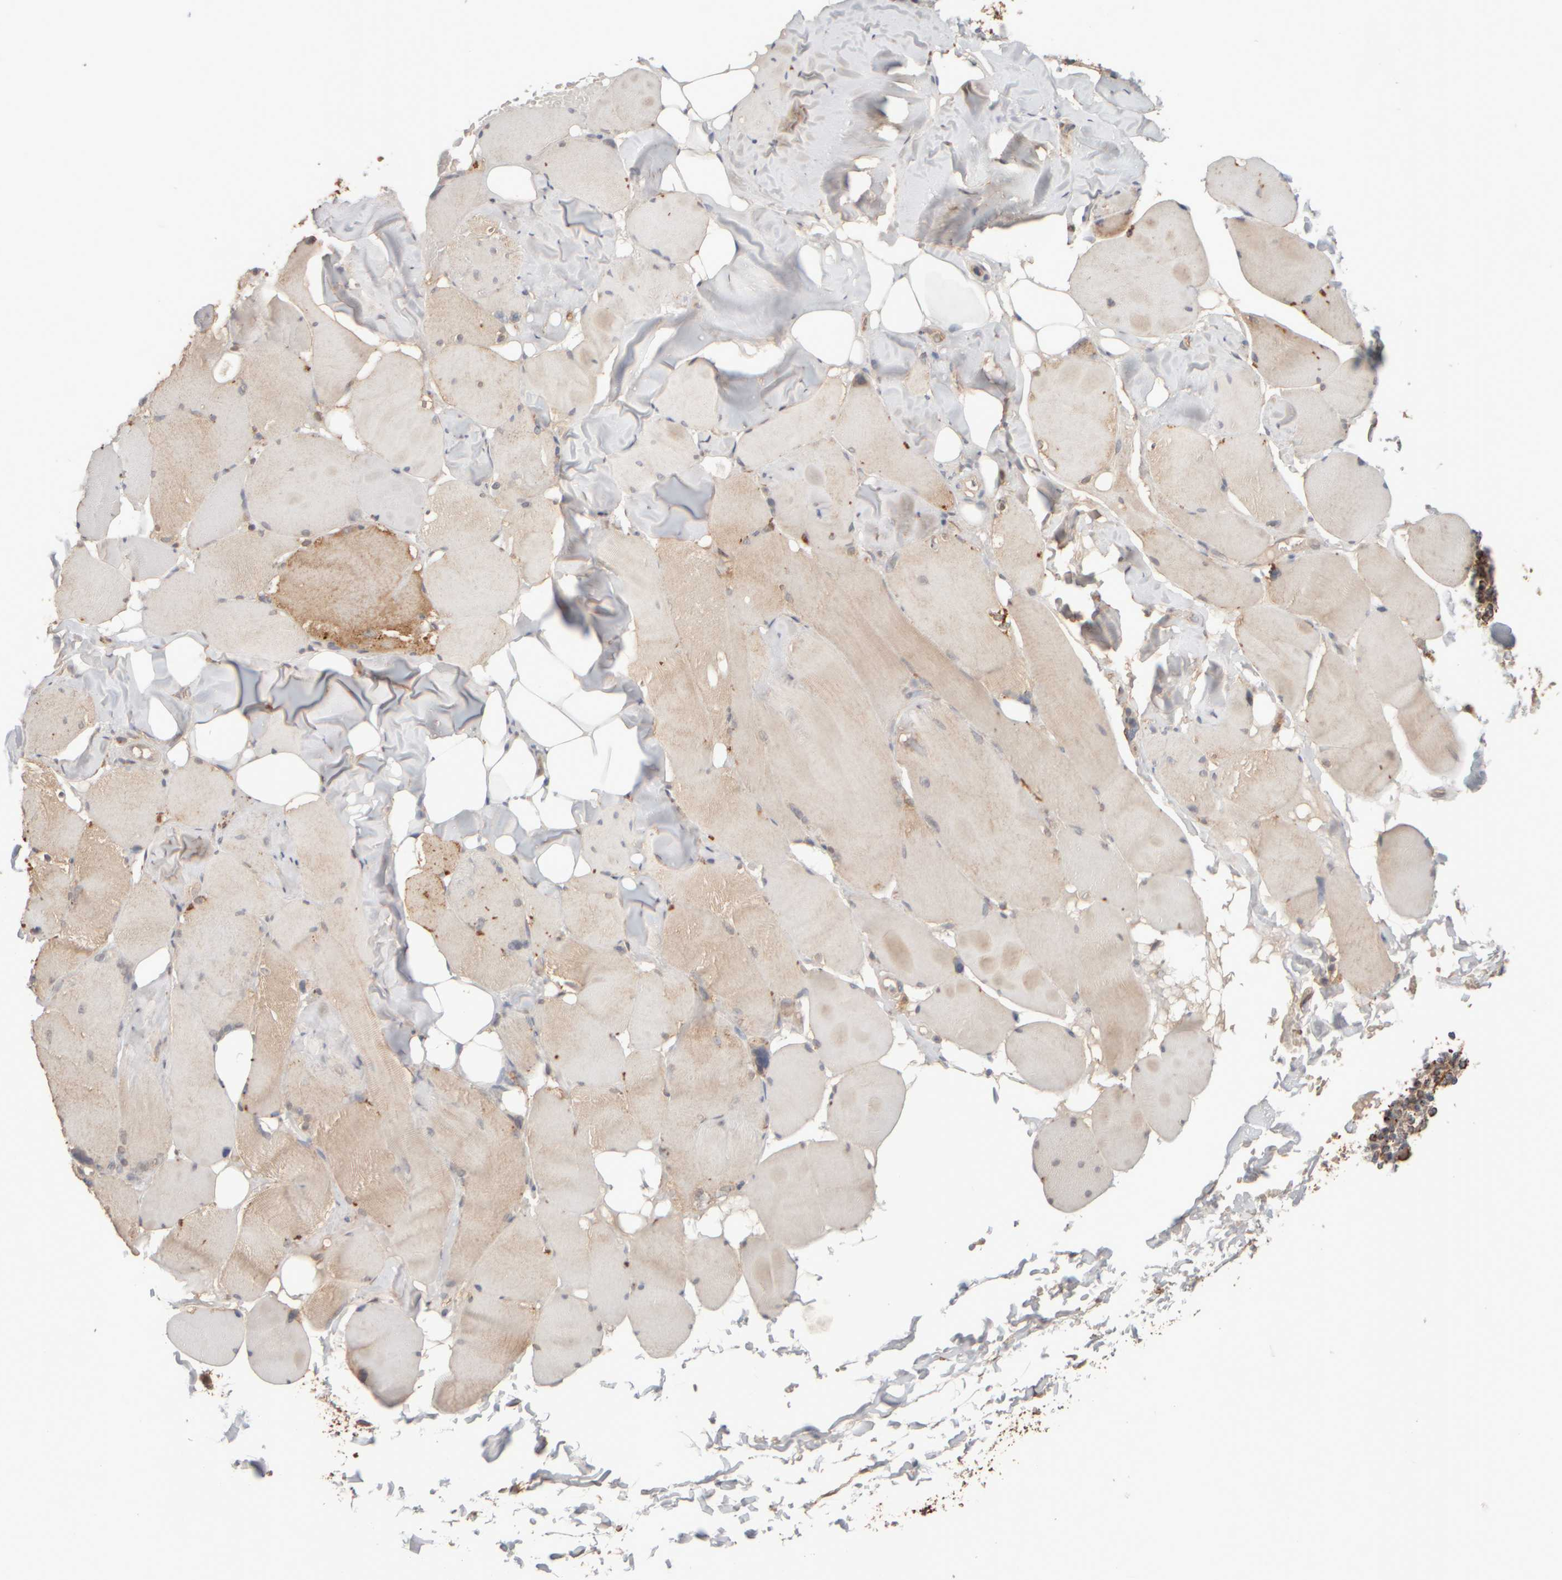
{"staining": {"intensity": "weak", "quantity": "25%-75%", "location": "cytoplasmic/membranous"}, "tissue": "skeletal muscle", "cell_type": "Myocytes", "image_type": "normal", "snomed": [{"axis": "morphology", "description": "Normal tissue, NOS"}, {"axis": "topography", "description": "Skin"}, {"axis": "topography", "description": "Skeletal muscle"}], "caption": "A brown stain labels weak cytoplasmic/membranous staining of a protein in myocytes of benign human skeletal muscle. The protein of interest is stained brown, and the nuclei are stained in blue (DAB IHC with brightfield microscopy, high magnification).", "gene": "EIF2B3", "patient": {"sex": "male", "age": 83}}